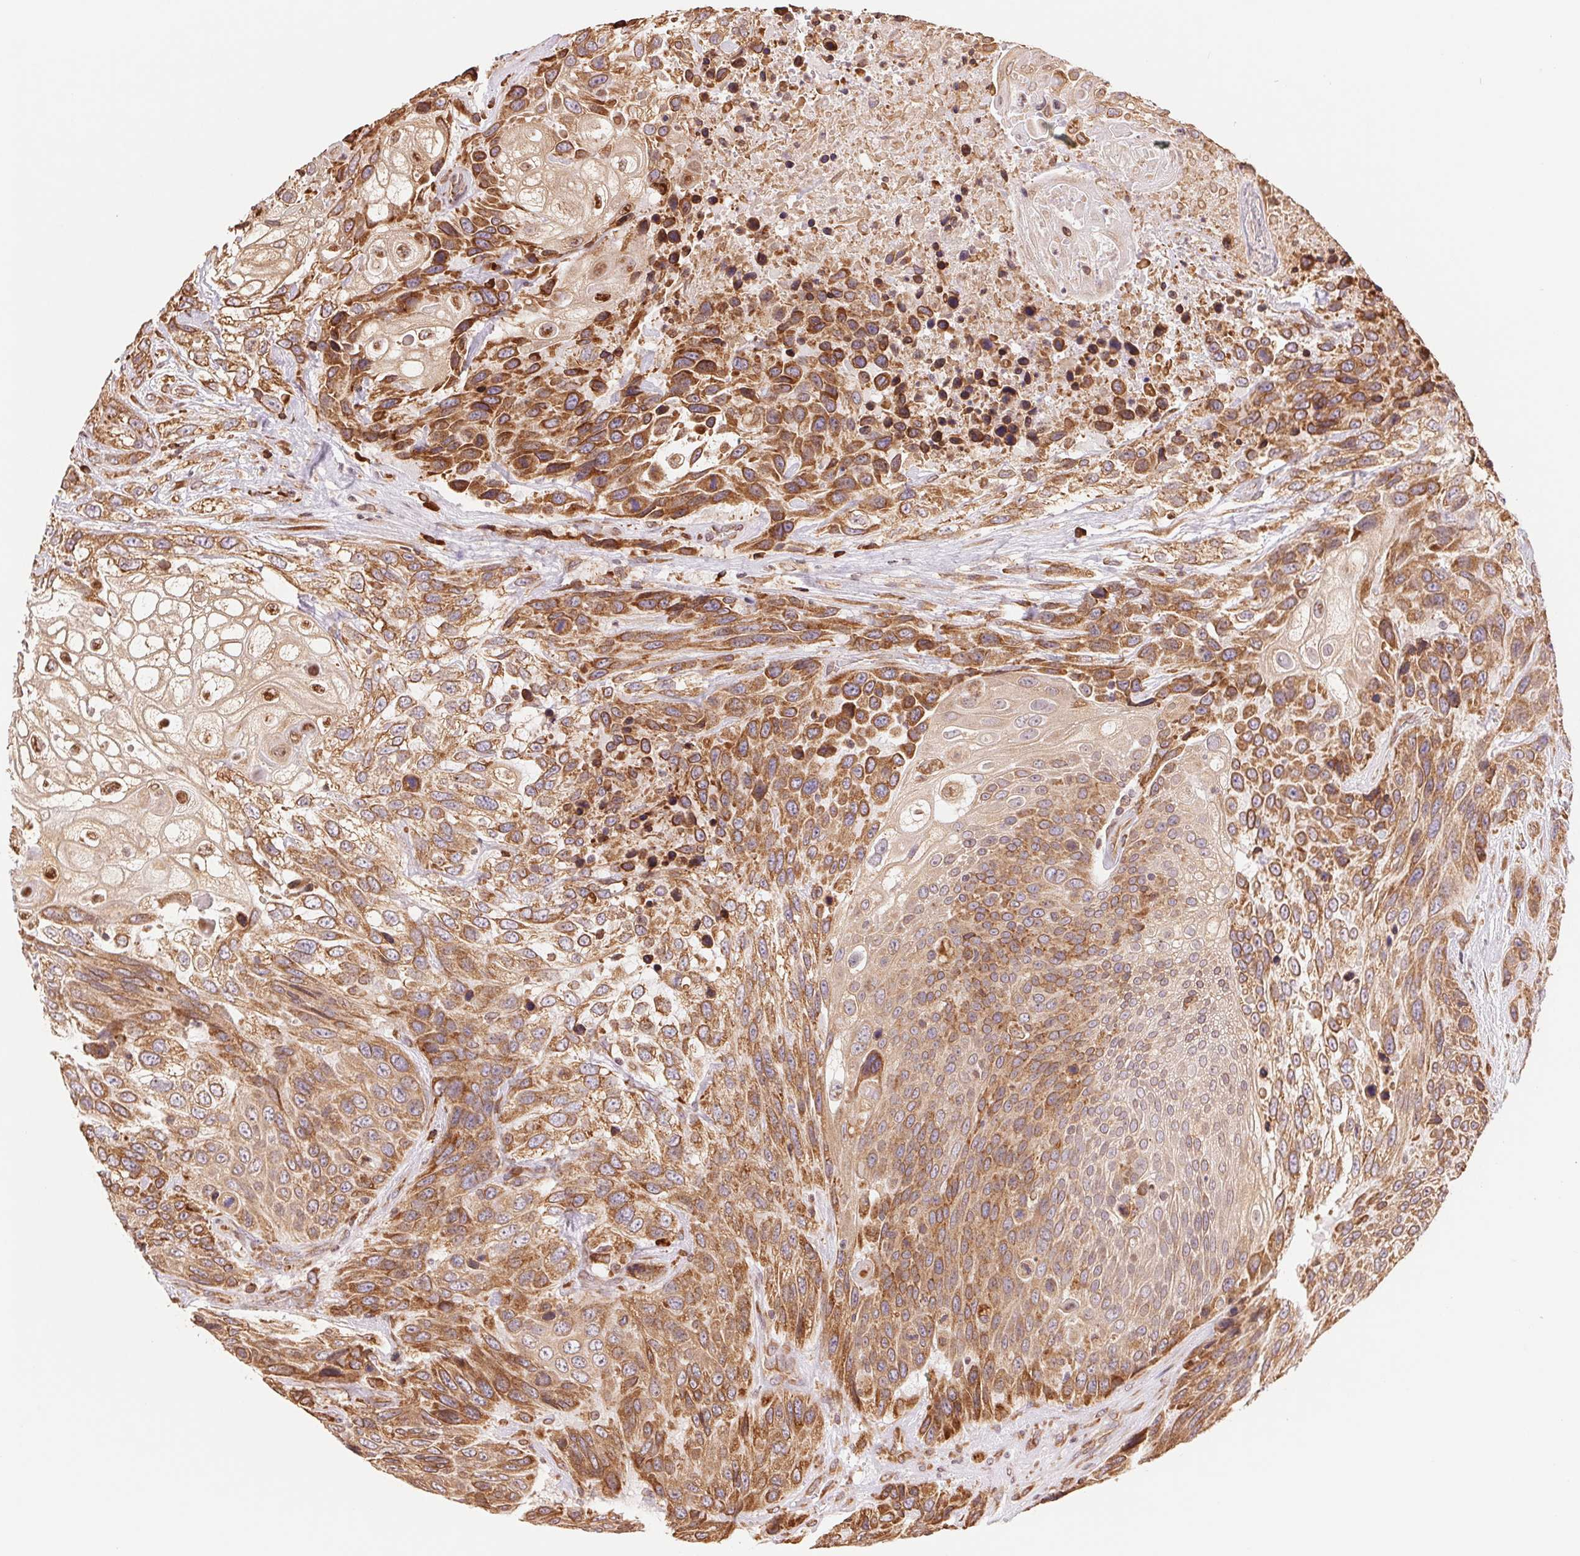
{"staining": {"intensity": "moderate", "quantity": ">75%", "location": "cytoplasmic/membranous"}, "tissue": "urothelial cancer", "cell_type": "Tumor cells", "image_type": "cancer", "snomed": [{"axis": "morphology", "description": "Urothelial carcinoma, High grade"}, {"axis": "topography", "description": "Urinary bladder"}], "caption": "Moderate cytoplasmic/membranous protein positivity is present in about >75% of tumor cells in high-grade urothelial carcinoma.", "gene": "RPN1", "patient": {"sex": "female", "age": 70}}